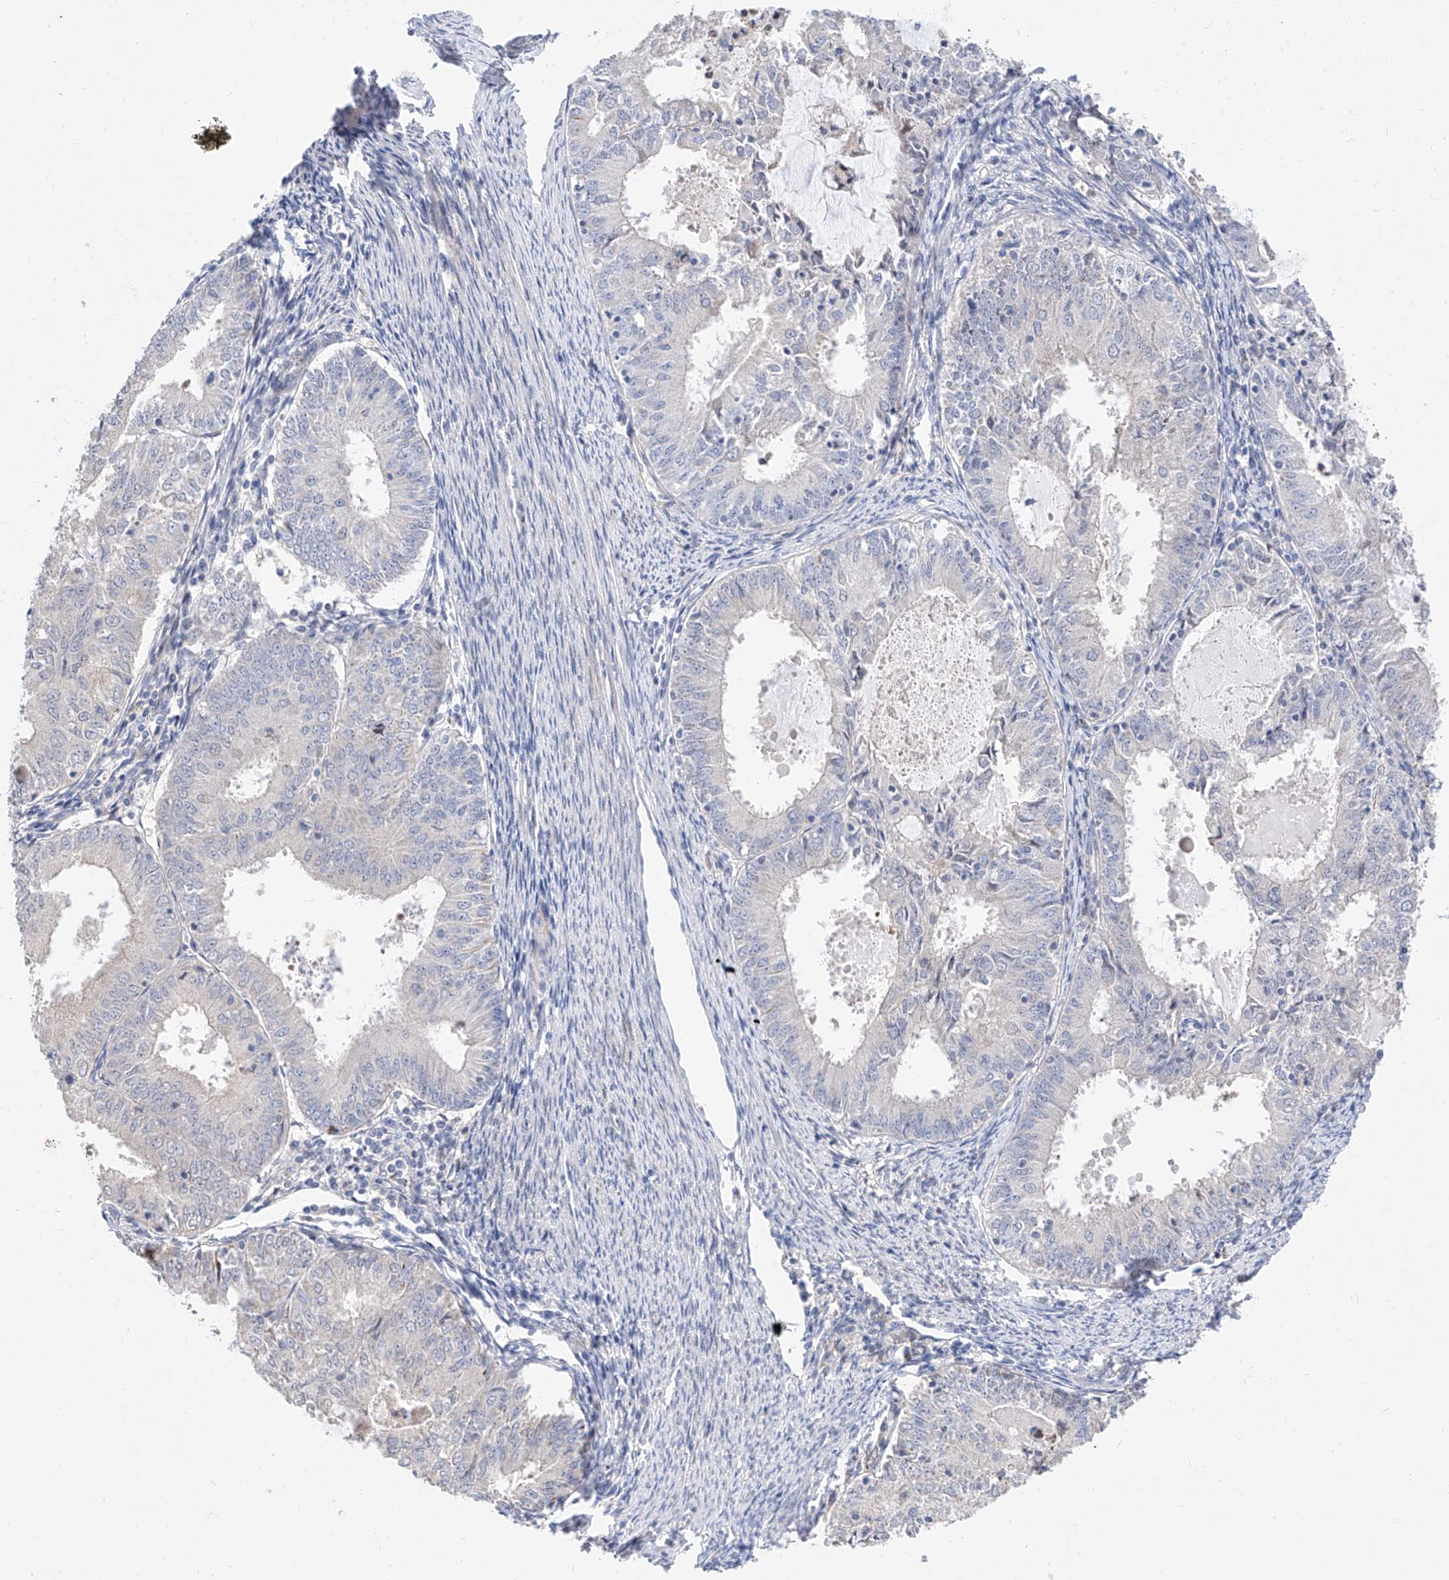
{"staining": {"intensity": "negative", "quantity": "none", "location": "none"}, "tissue": "endometrial cancer", "cell_type": "Tumor cells", "image_type": "cancer", "snomed": [{"axis": "morphology", "description": "Adenocarcinoma, NOS"}, {"axis": "topography", "description": "Endometrium"}], "caption": "Tumor cells show no significant staining in endometrial cancer (adenocarcinoma). (DAB IHC with hematoxylin counter stain).", "gene": "FUCA2", "patient": {"sex": "female", "age": 57}}